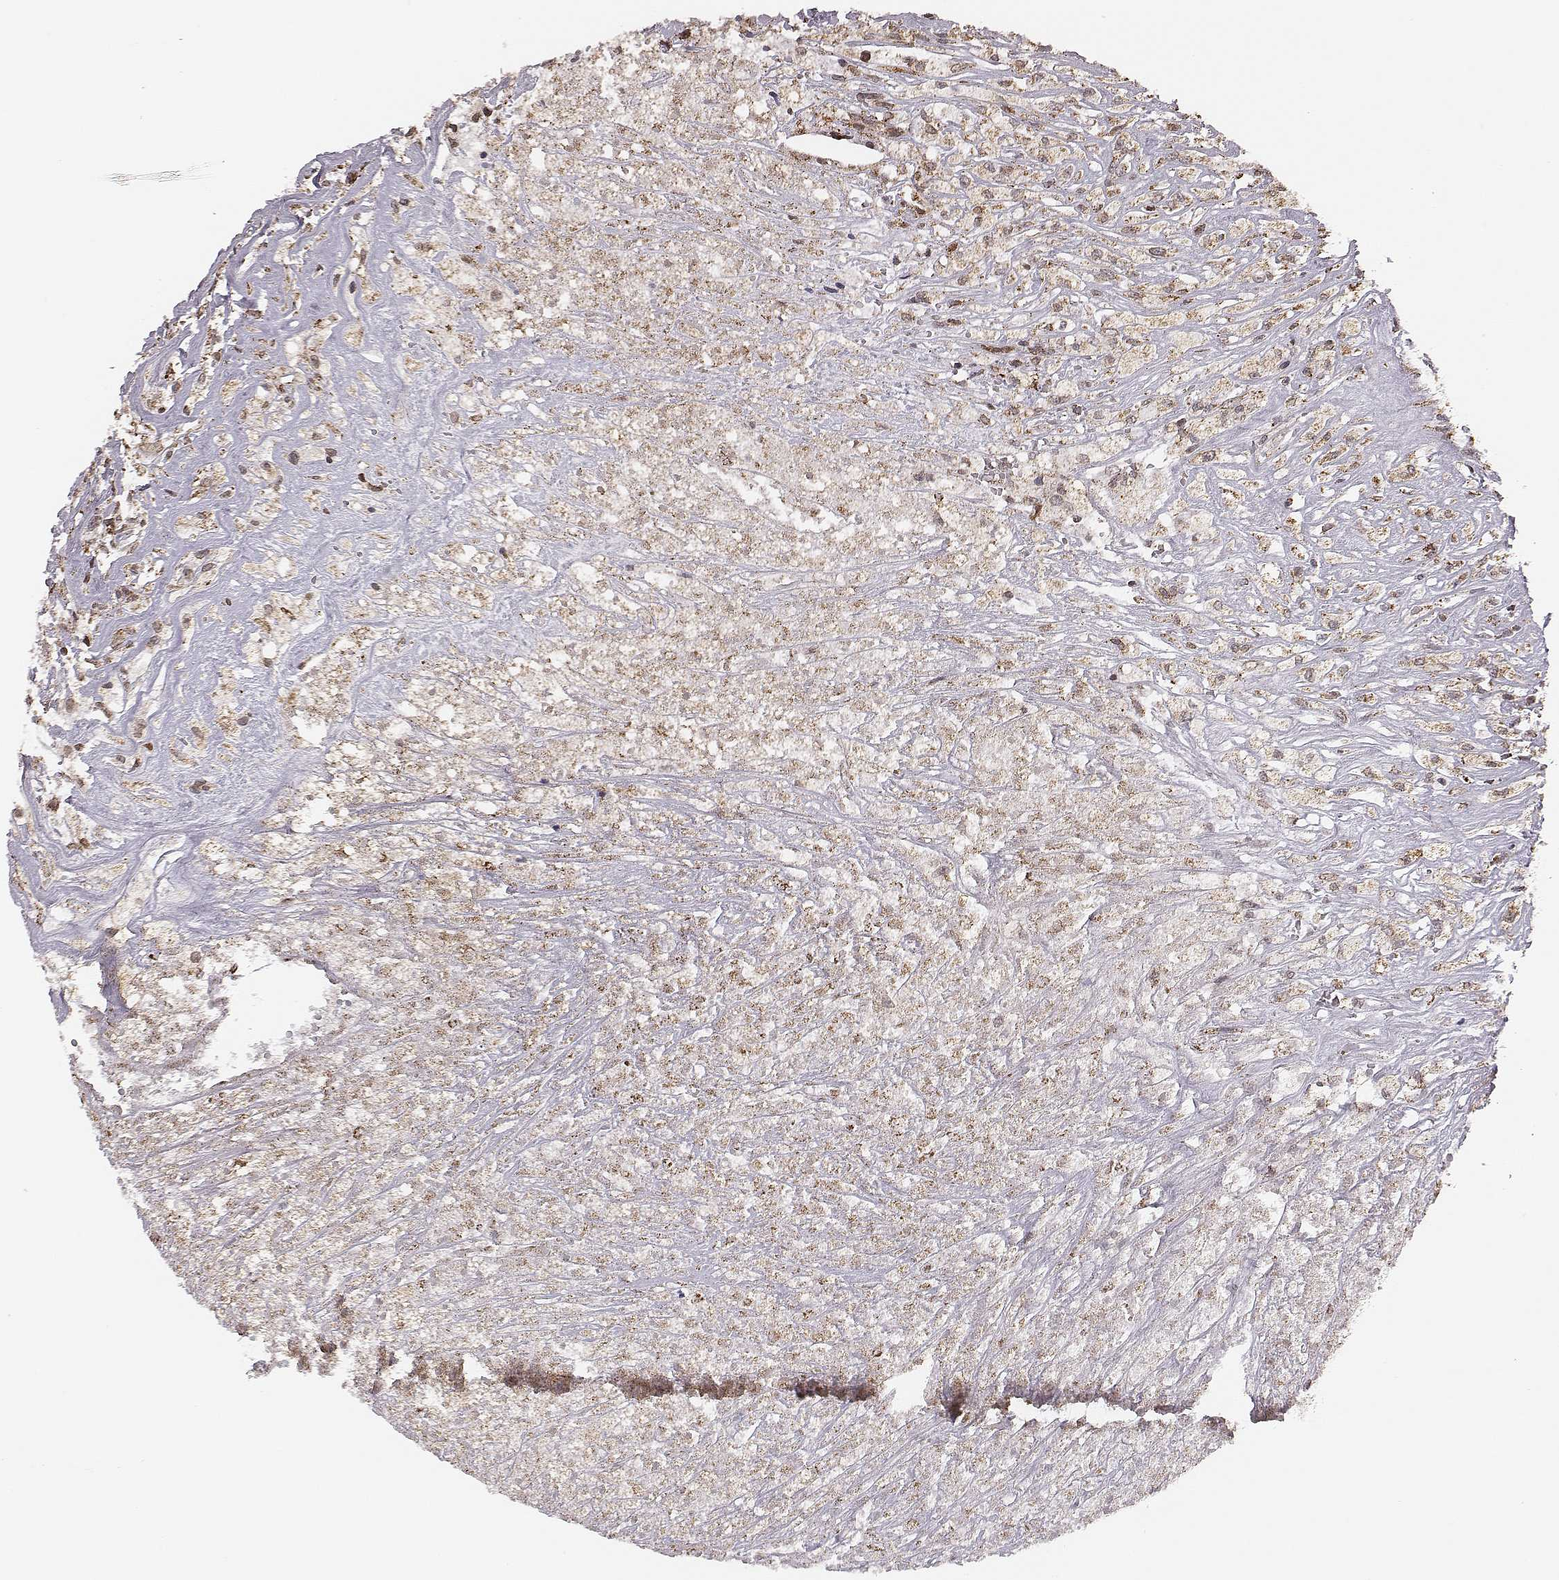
{"staining": {"intensity": "moderate", "quantity": "<25%", "location": "cytoplasmic/membranous"}, "tissue": "testis cancer", "cell_type": "Tumor cells", "image_type": "cancer", "snomed": [{"axis": "morphology", "description": "Necrosis, NOS"}, {"axis": "morphology", "description": "Carcinoma, Embryonal, NOS"}, {"axis": "topography", "description": "Testis"}], "caption": "The immunohistochemical stain shows moderate cytoplasmic/membranous expression in tumor cells of testis cancer tissue.", "gene": "ACOT2", "patient": {"sex": "male", "age": 19}}